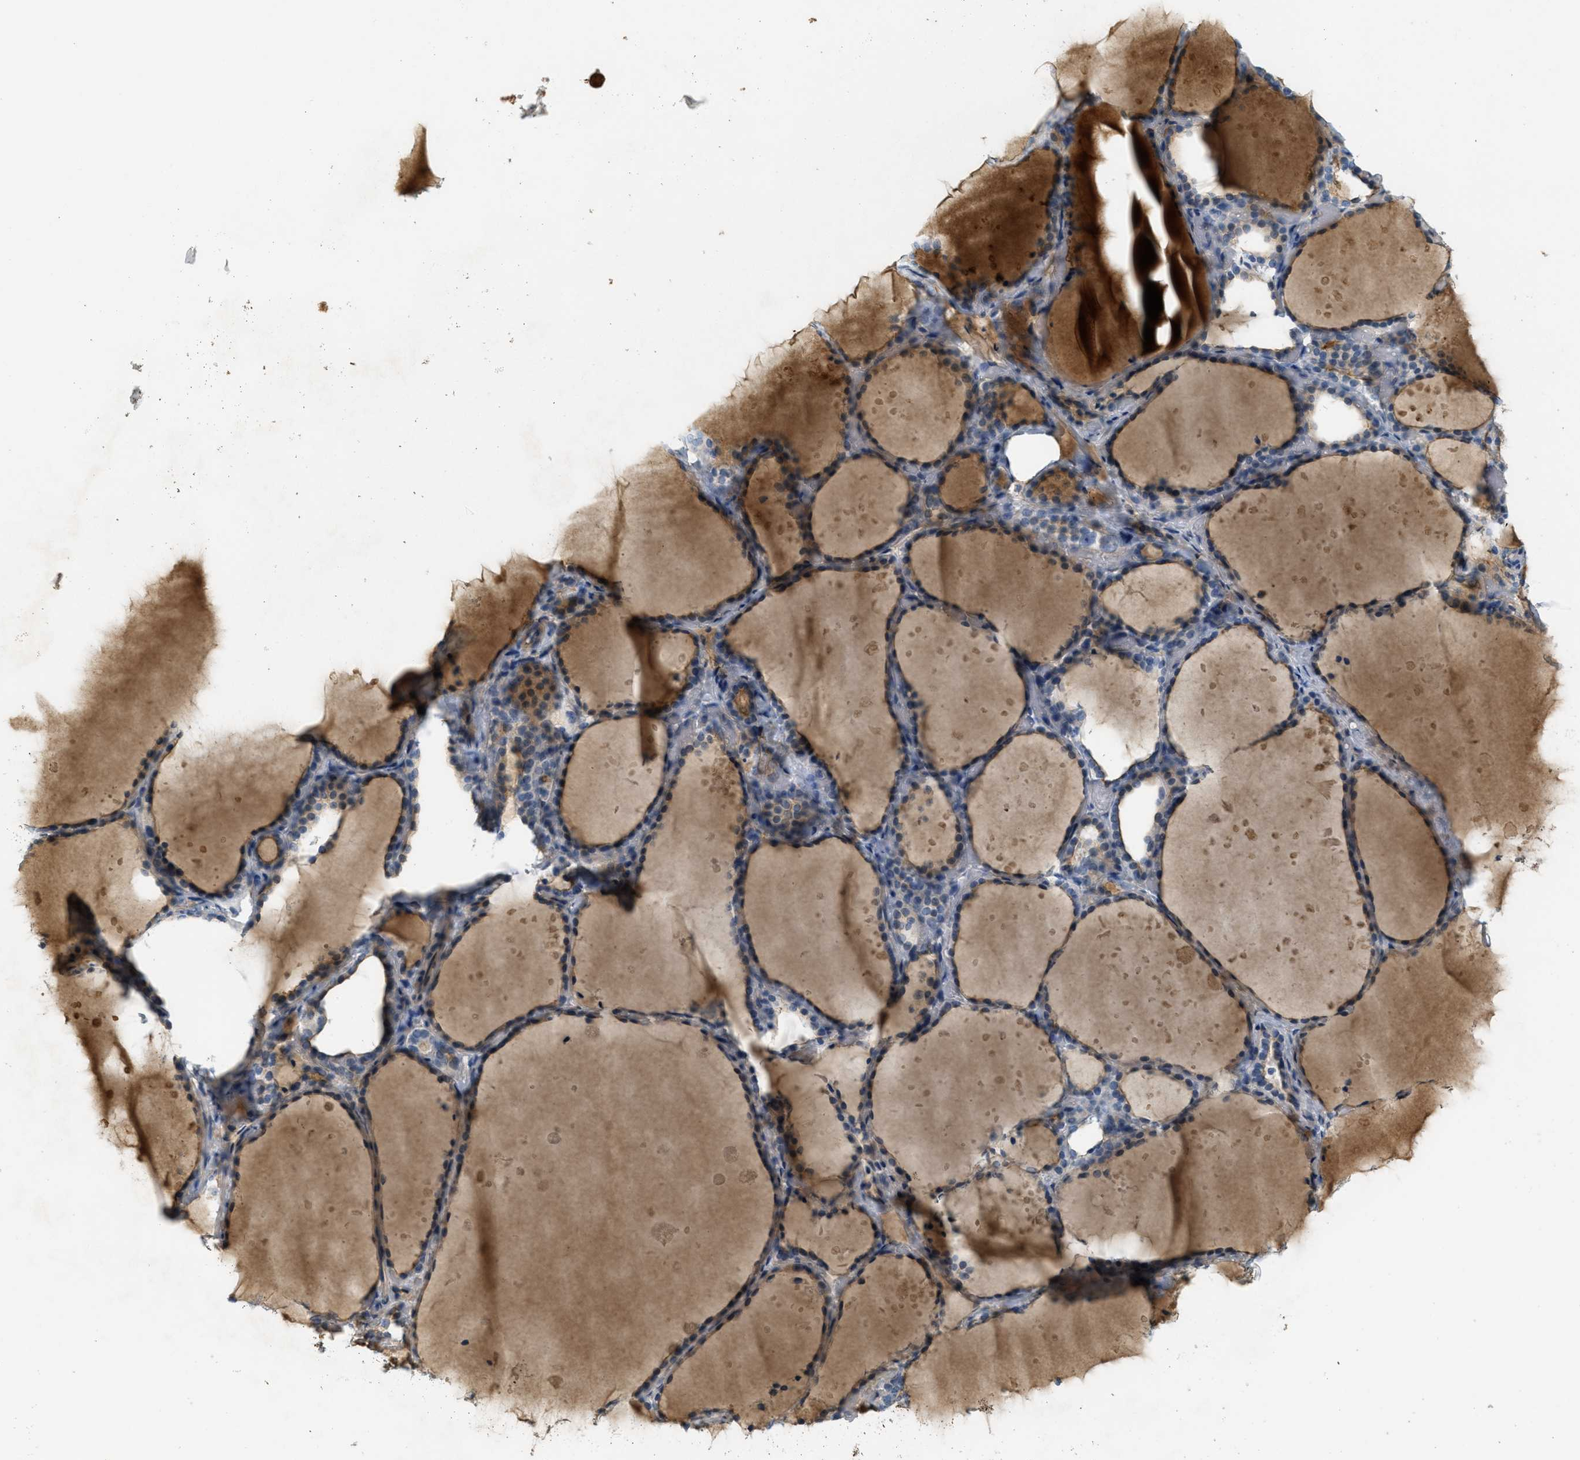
{"staining": {"intensity": "weak", "quantity": "25%-75%", "location": "cytoplasmic/membranous"}, "tissue": "thyroid gland", "cell_type": "Glandular cells", "image_type": "normal", "snomed": [{"axis": "morphology", "description": "Normal tissue, NOS"}, {"axis": "topography", "description": "Thyroid gland"}], "caption": "The histopathology image displays staining of unremarkable thyroid gland, revealing weak cytoplasmic/membranous protein positivity (brown color) within glandular cells.", "gene": "ADCY5", "patient": {"sex": "female", "age": 44}}